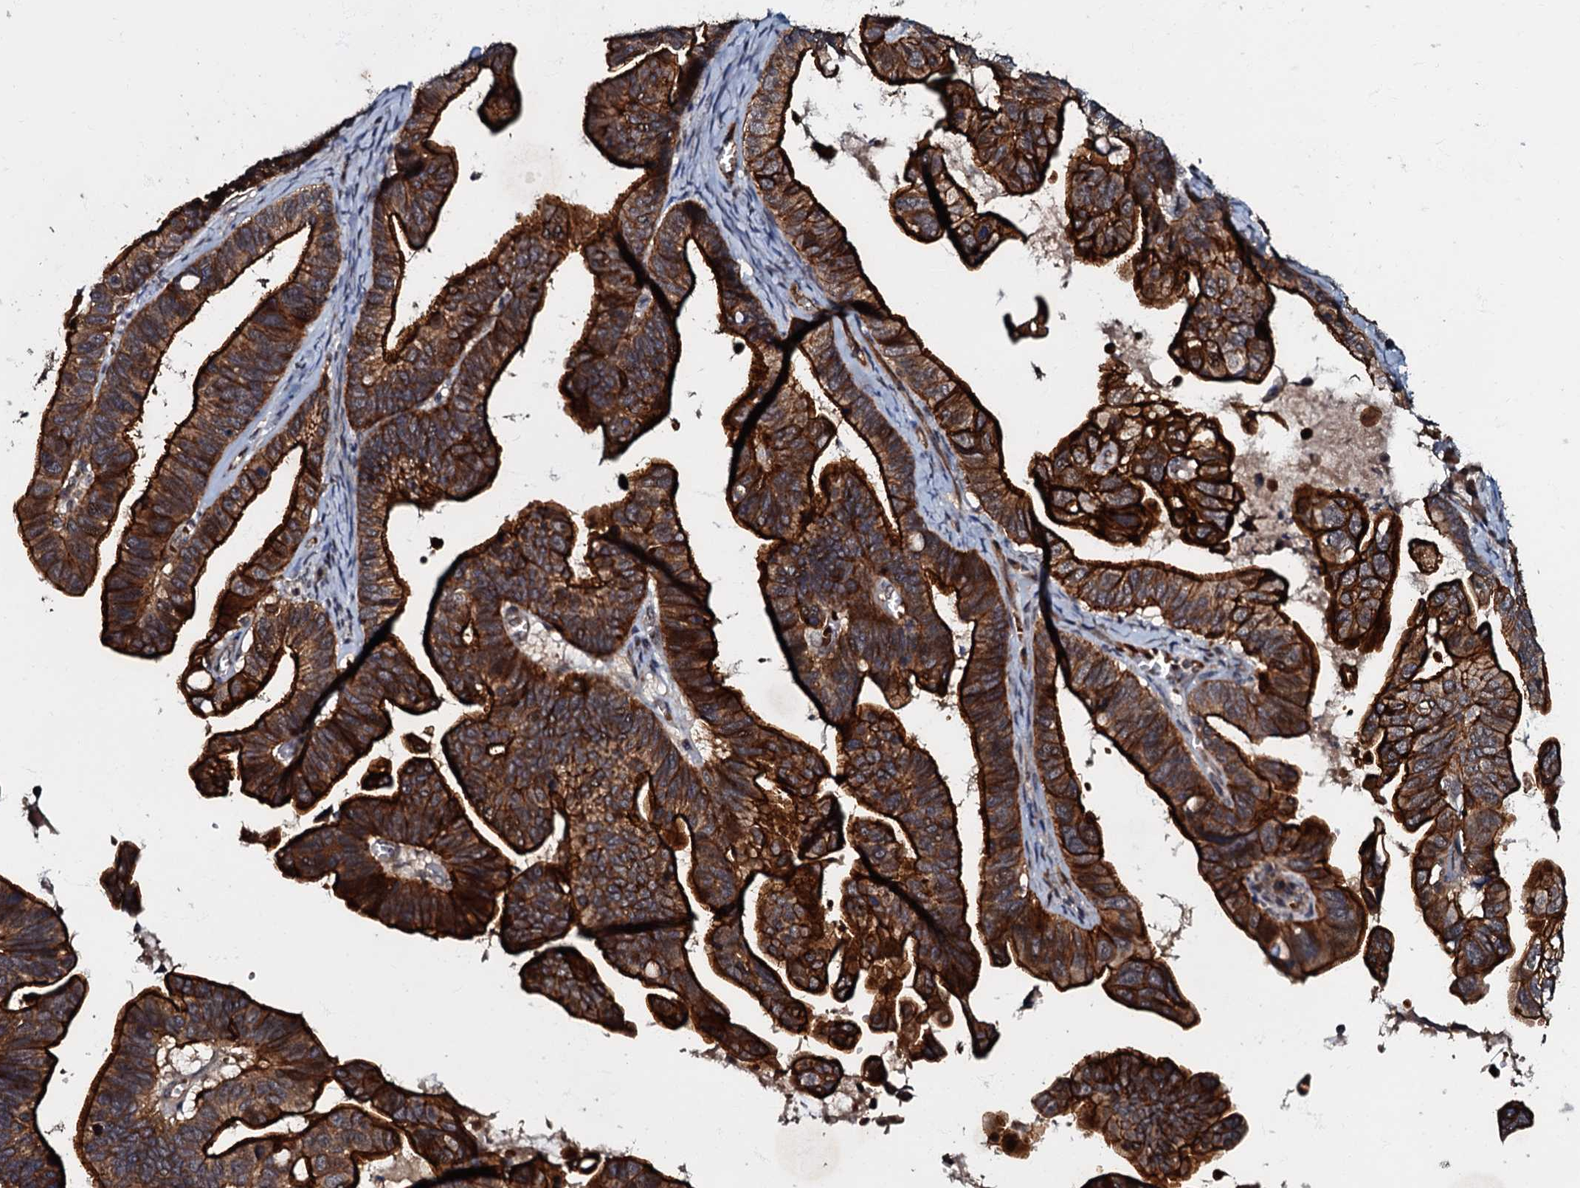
{"staining": {"intensity": "strong", "quantity": ">75%", "location": "cytoplasmic/membranous"}, "tissue": "ovarian cancer", "cell_type": "Tumor cells", "image_type": "cancer", "snomed": [{"axis": "morphology", "description": "Cystadenocarcinoma, serous, NOS"}, {"axis": "topography", "description": "Ovary"}], "caption": "This histopathology image demonstrates immunohistochemistry (IHC) staining of ovarian cancer, with high strong cytoplasmic/membranous expression in approximately >75% of tumor cells.", "gene": "MANSC4", "patient": {"sex": "female", "age": 56}}